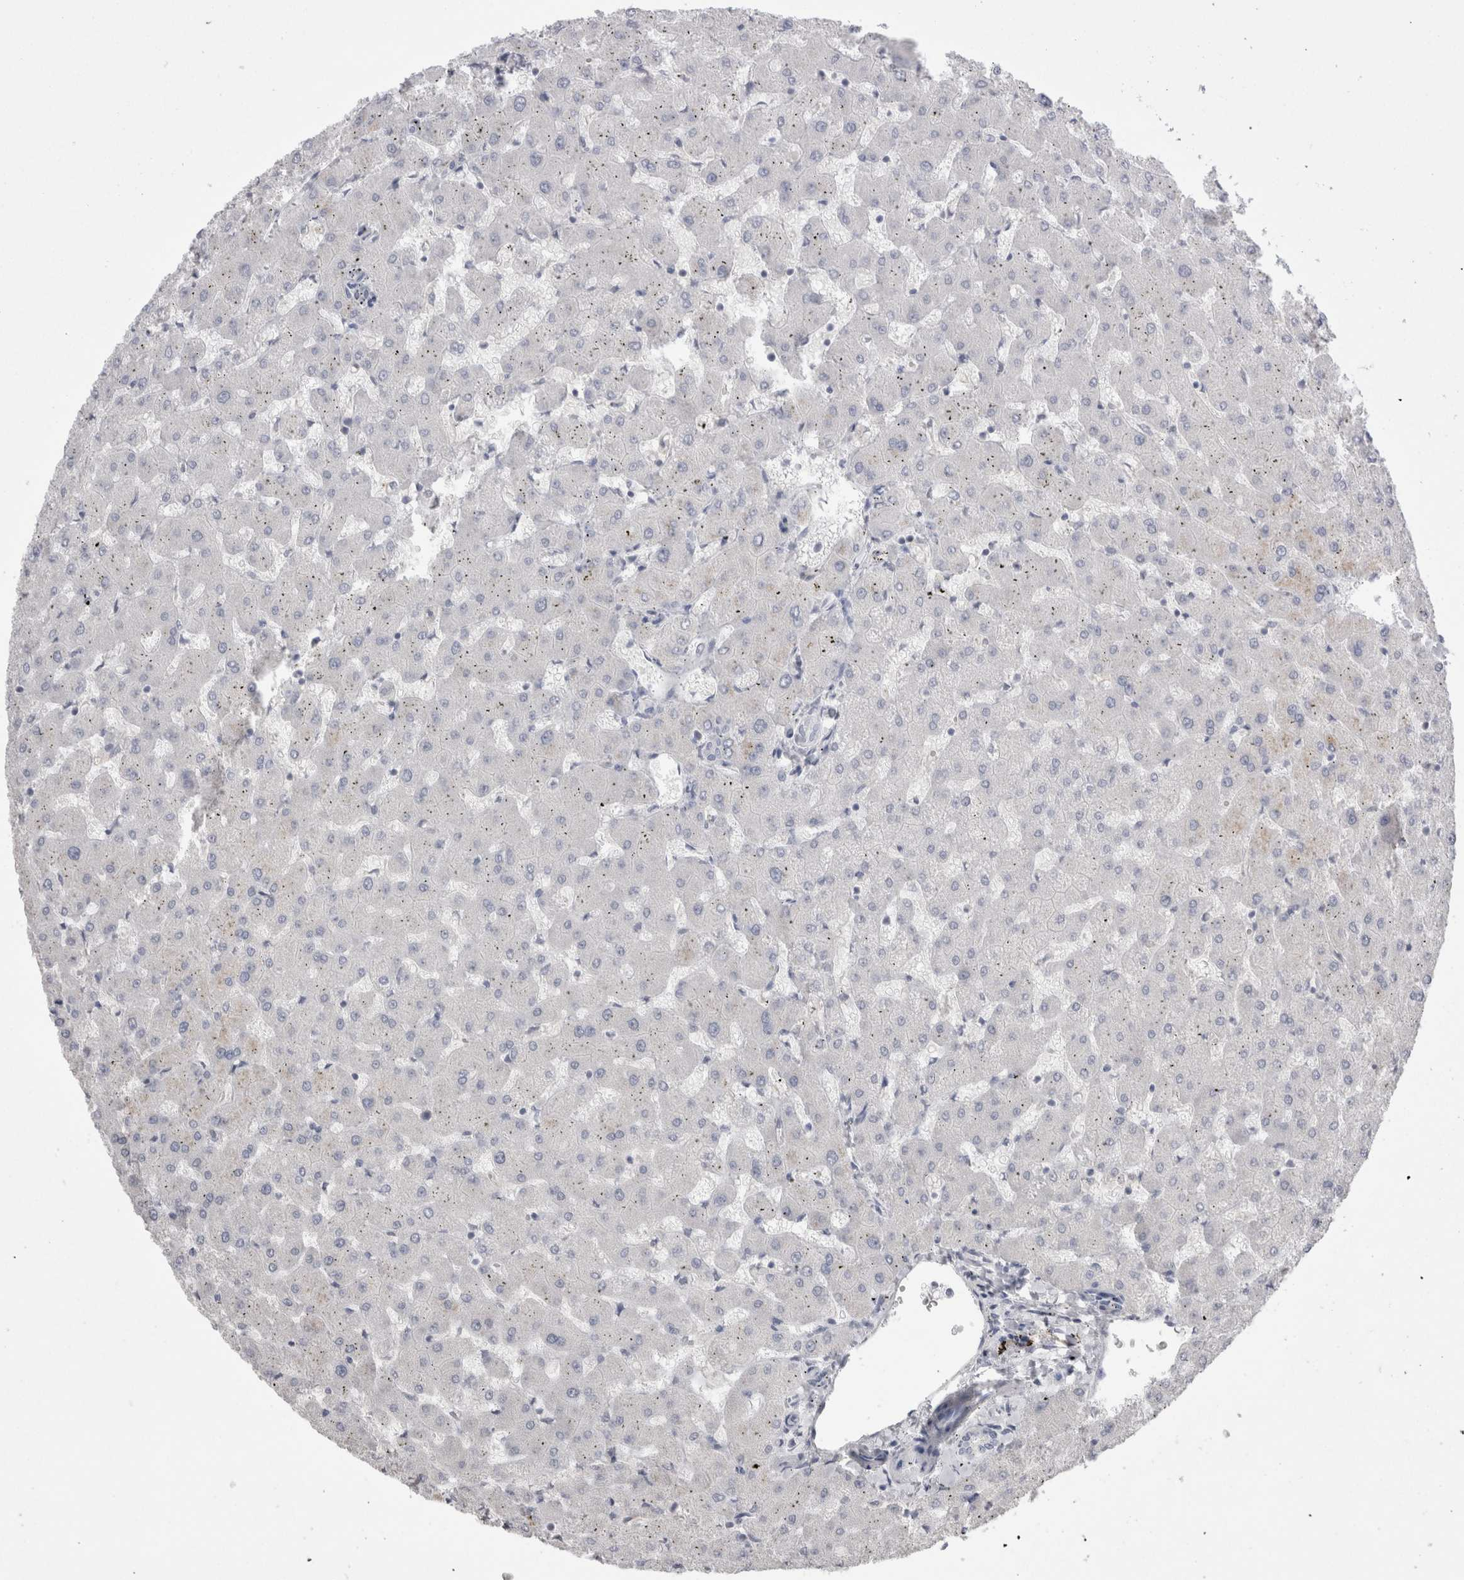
{"staining": {"intensity": "negative", "quantity": "none", "location": "none"}, "tissue": "liver", "cell_type": "Cholangiocytes", "image_type": "normal", "snomed": [{"axis": "morphology", "description": "Normal tissue, NOS"}, {"axis": "topography", "description": "Liver"}], "caption": "The immunohistochemistry (IHC) histopathology image has no significant staining in cholangiocytes of liver.", "gene": "SUCNR1", "patient": {"sex": "female", "age": 63}}